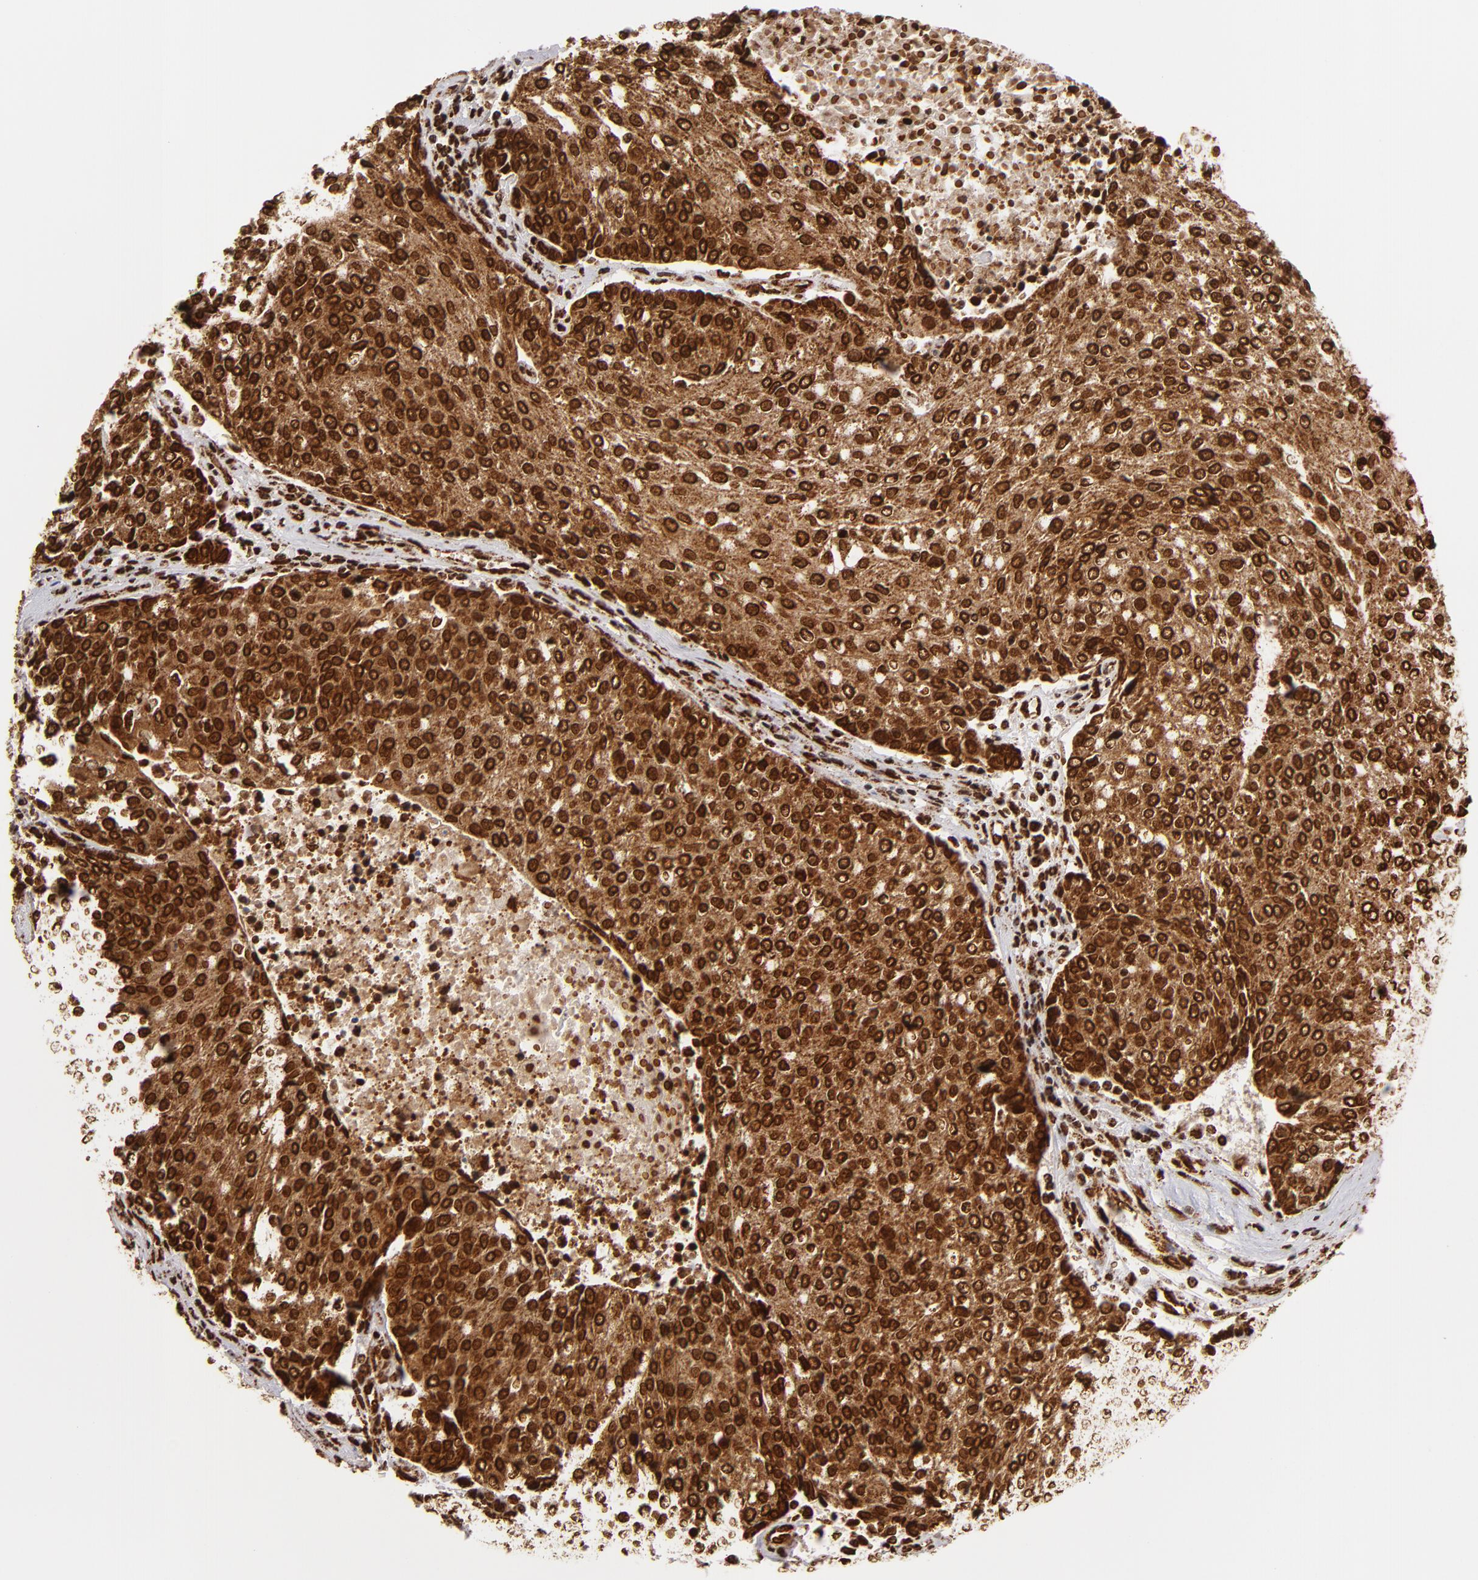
{"staining": {"intensity": "strong", "quantity": ">75%", "location": "cytoplasmic/membranous,nuclear"}, "tissue": "urothelial cancer", "cell_type": "Tumor cells", "image_type": "cancer", "snomed": [{"axis": "morphology", "description": "Urothelial carcinoma, High grade"}, {"axis": "topography", "description": "Urinary bladder"}], "caption": "Human urothelial cancer stained for a protein (brown) exhibits strong cytoplasmic/membranous and nuclear positive staining in about >75% of tumor cells.", "gene": "CUL3", "patient": {"sex": "female", "age": 85}}